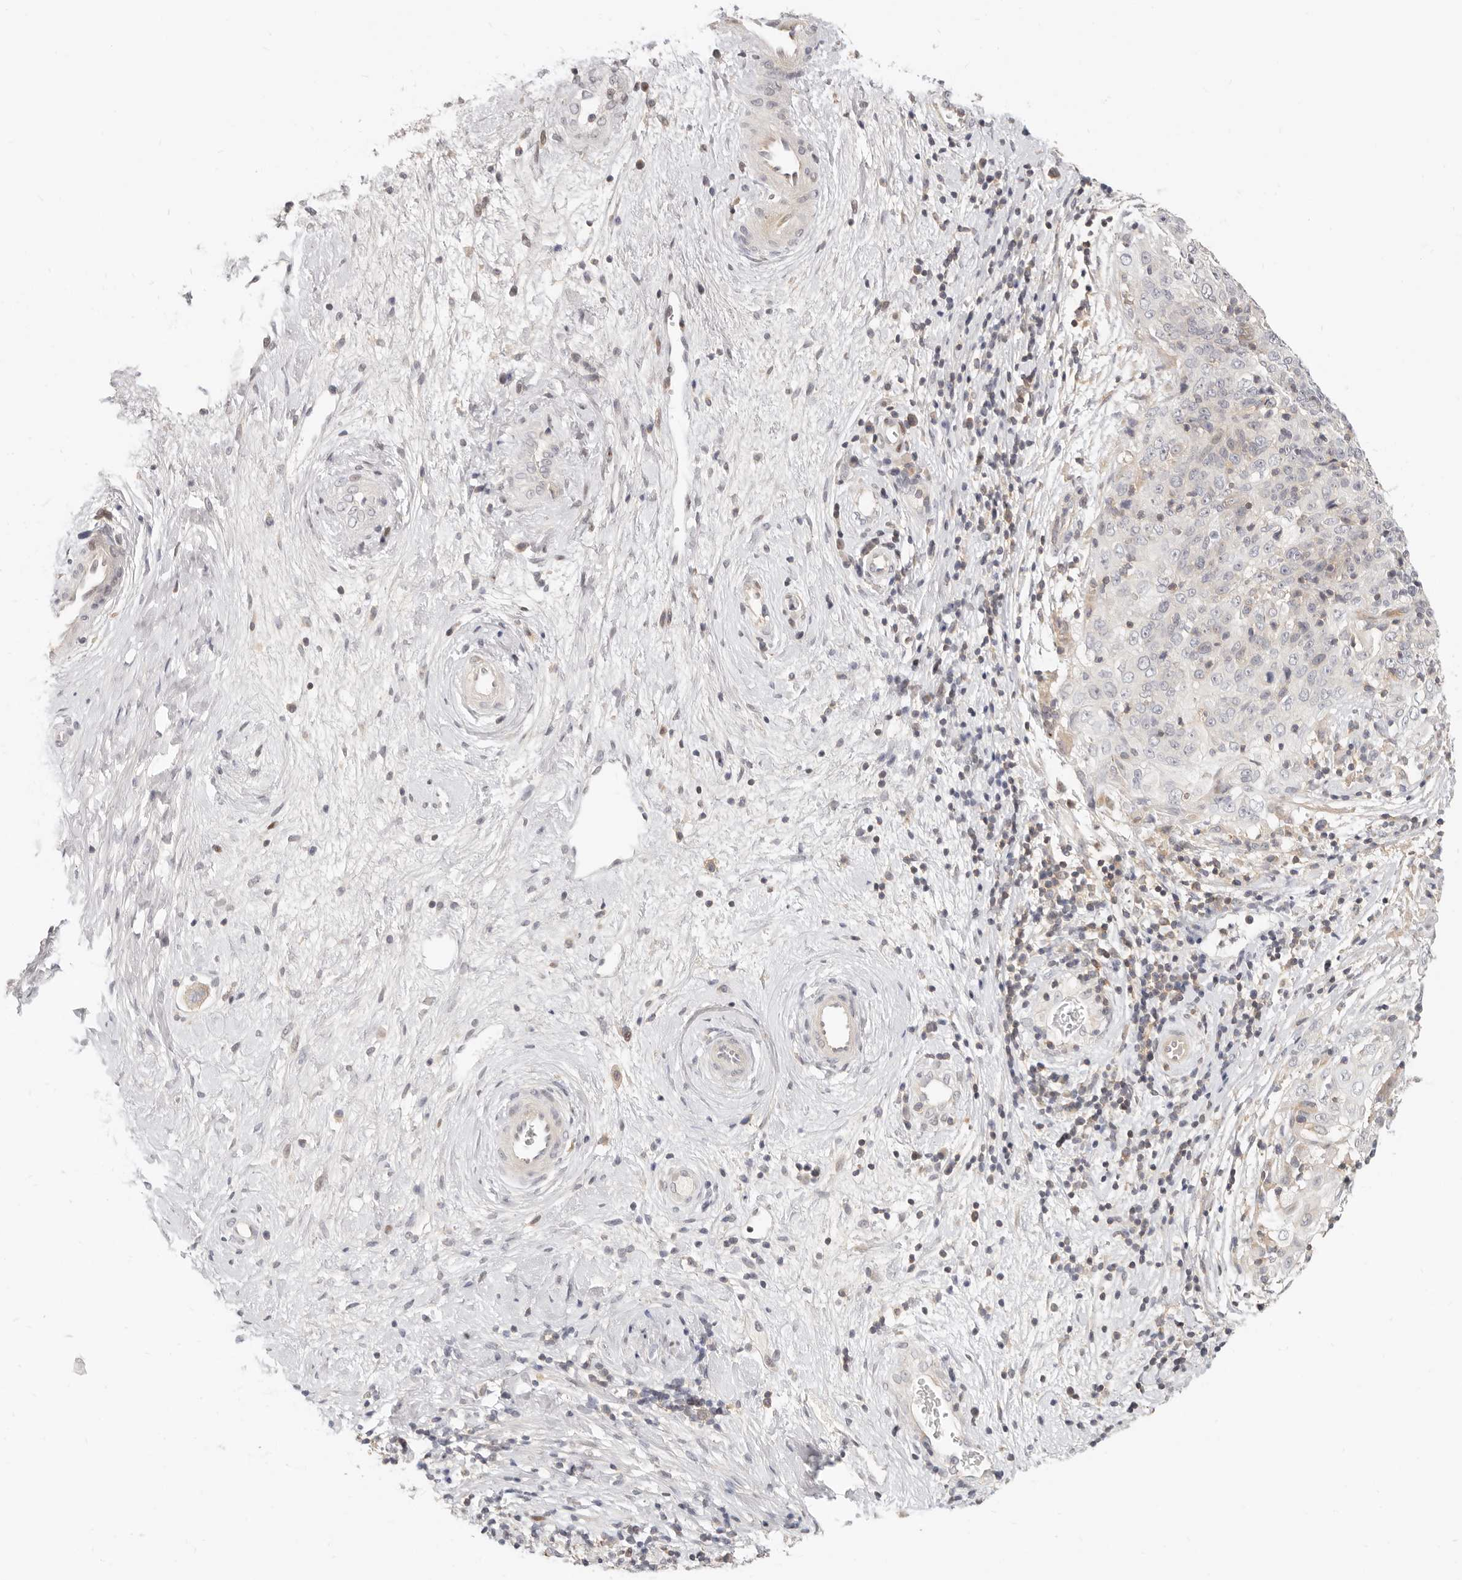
{"staining": {"intensity": "negative", "quantity": "none", "location": "none"}, "tissue": "cervical cancer", "cell_type": "Tumor cells", "image_type": "cancer", "snomed": [{"axis": "morphology", "description": "Squamous cell carcinoma, NOS"}, {"axis": "topography", "description": "Cervix"}], "caption": "High power microscopy histopathology image of an IHC image of cervical cancer (squamous cell carcinoma), revealing no significant positivity in tumor cells. The staining was performed using DAB (3,3'-diaminobenzidine) to visualize the protein expression in brown, while the nuclei were stained in blue with hematoxylin (Magnification: 20x).", "gene": "LTB4R2", "patient": {"sex": "female", "age": 48}}